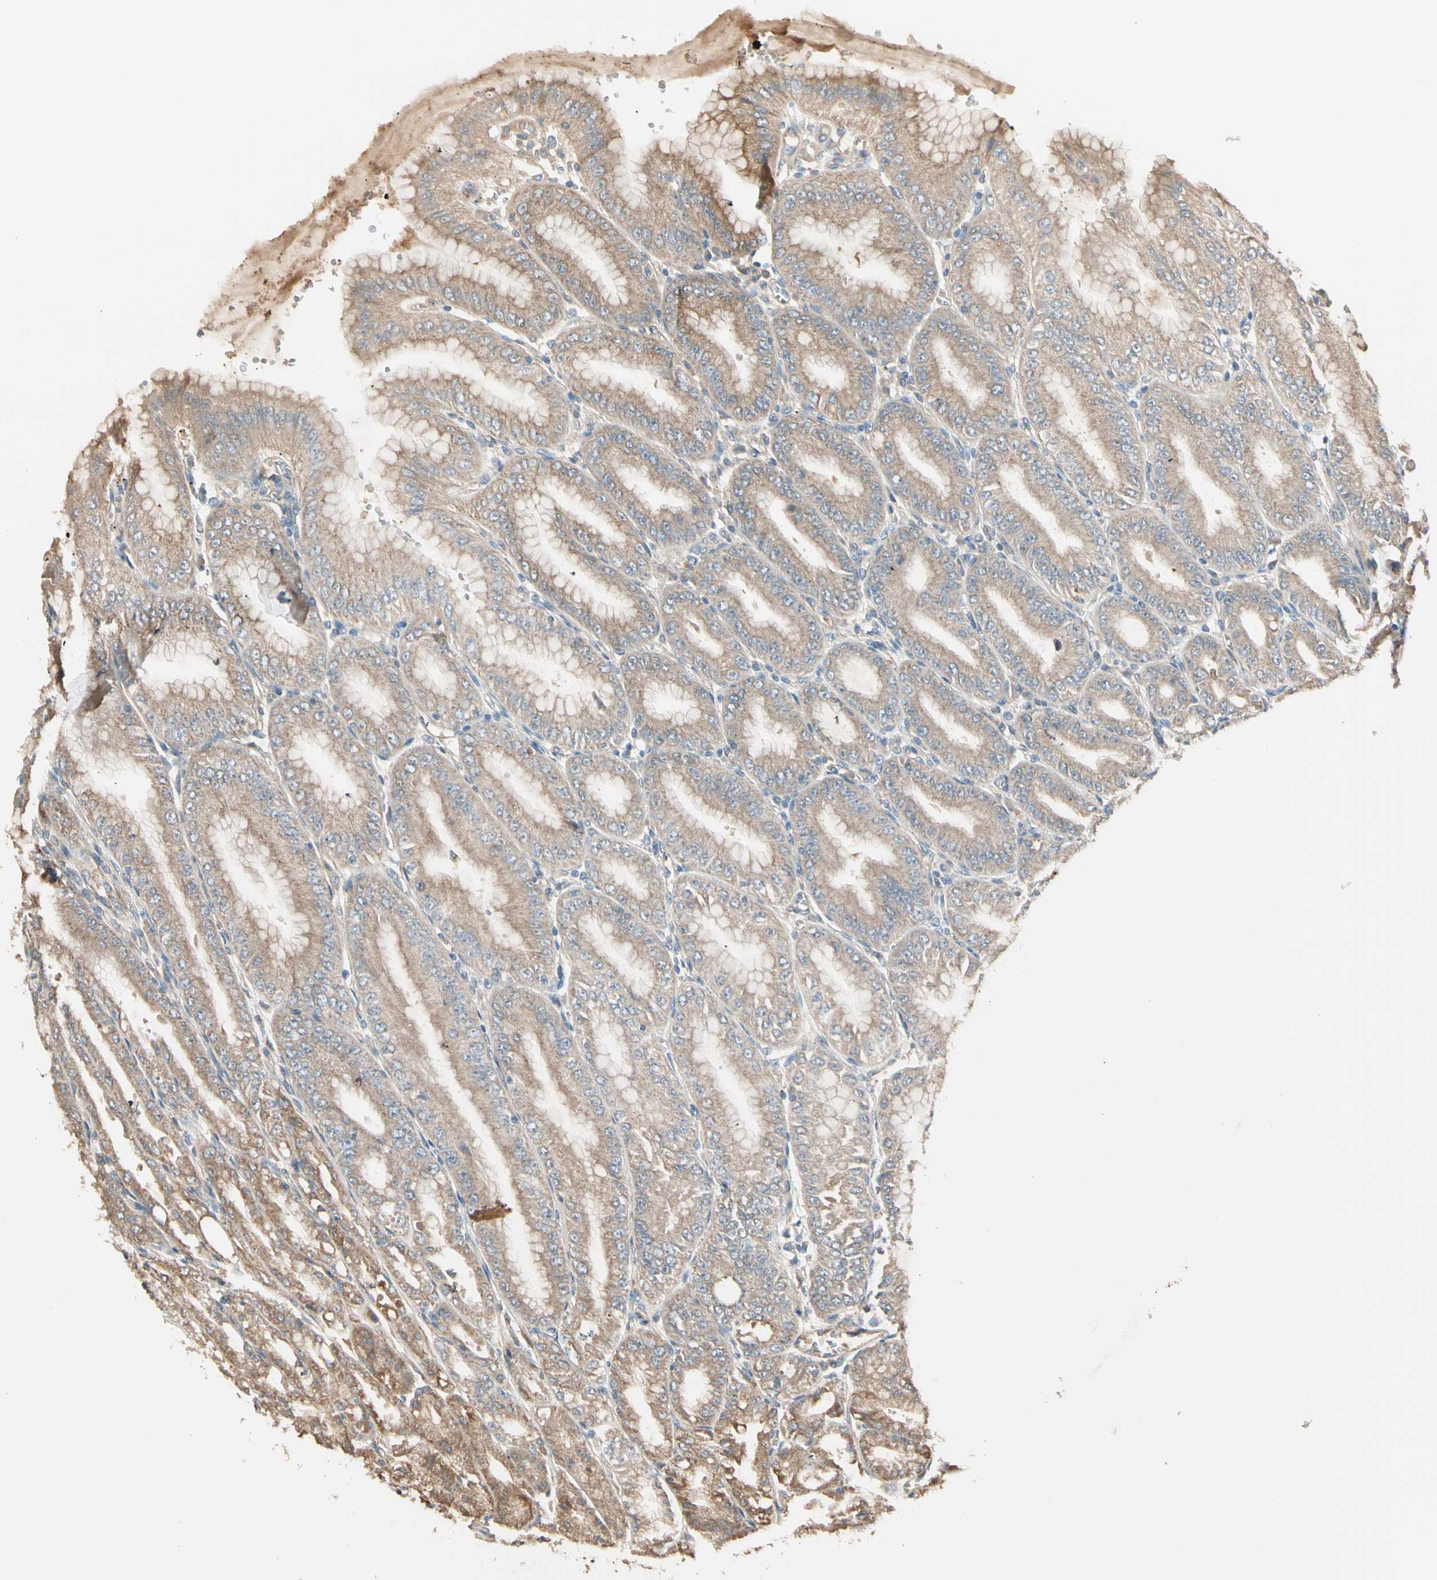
{"staining": {"intensity": "moderate", "quantity": ">75%", "location": "cytoplasmic/membranous"}, "tissue": "stomach", "cell_type": "Glandular cells", "image_type": "normal", "snomed": [{"axis": "morphology", "description": "Normal tissue, NOS"}, {"axis": "topography", "description": "Stomach, lower"}], "caption": "Protein expression analysis of benign human stomach reveals moderate cytoplasmic/membranous expression in about >75% of glandular cells. (DAB IHC, brown staining for protein, blue staining for nuclei).", "gene": "TNFRSF21", "patient": {"sex": "male", "age": 71}}